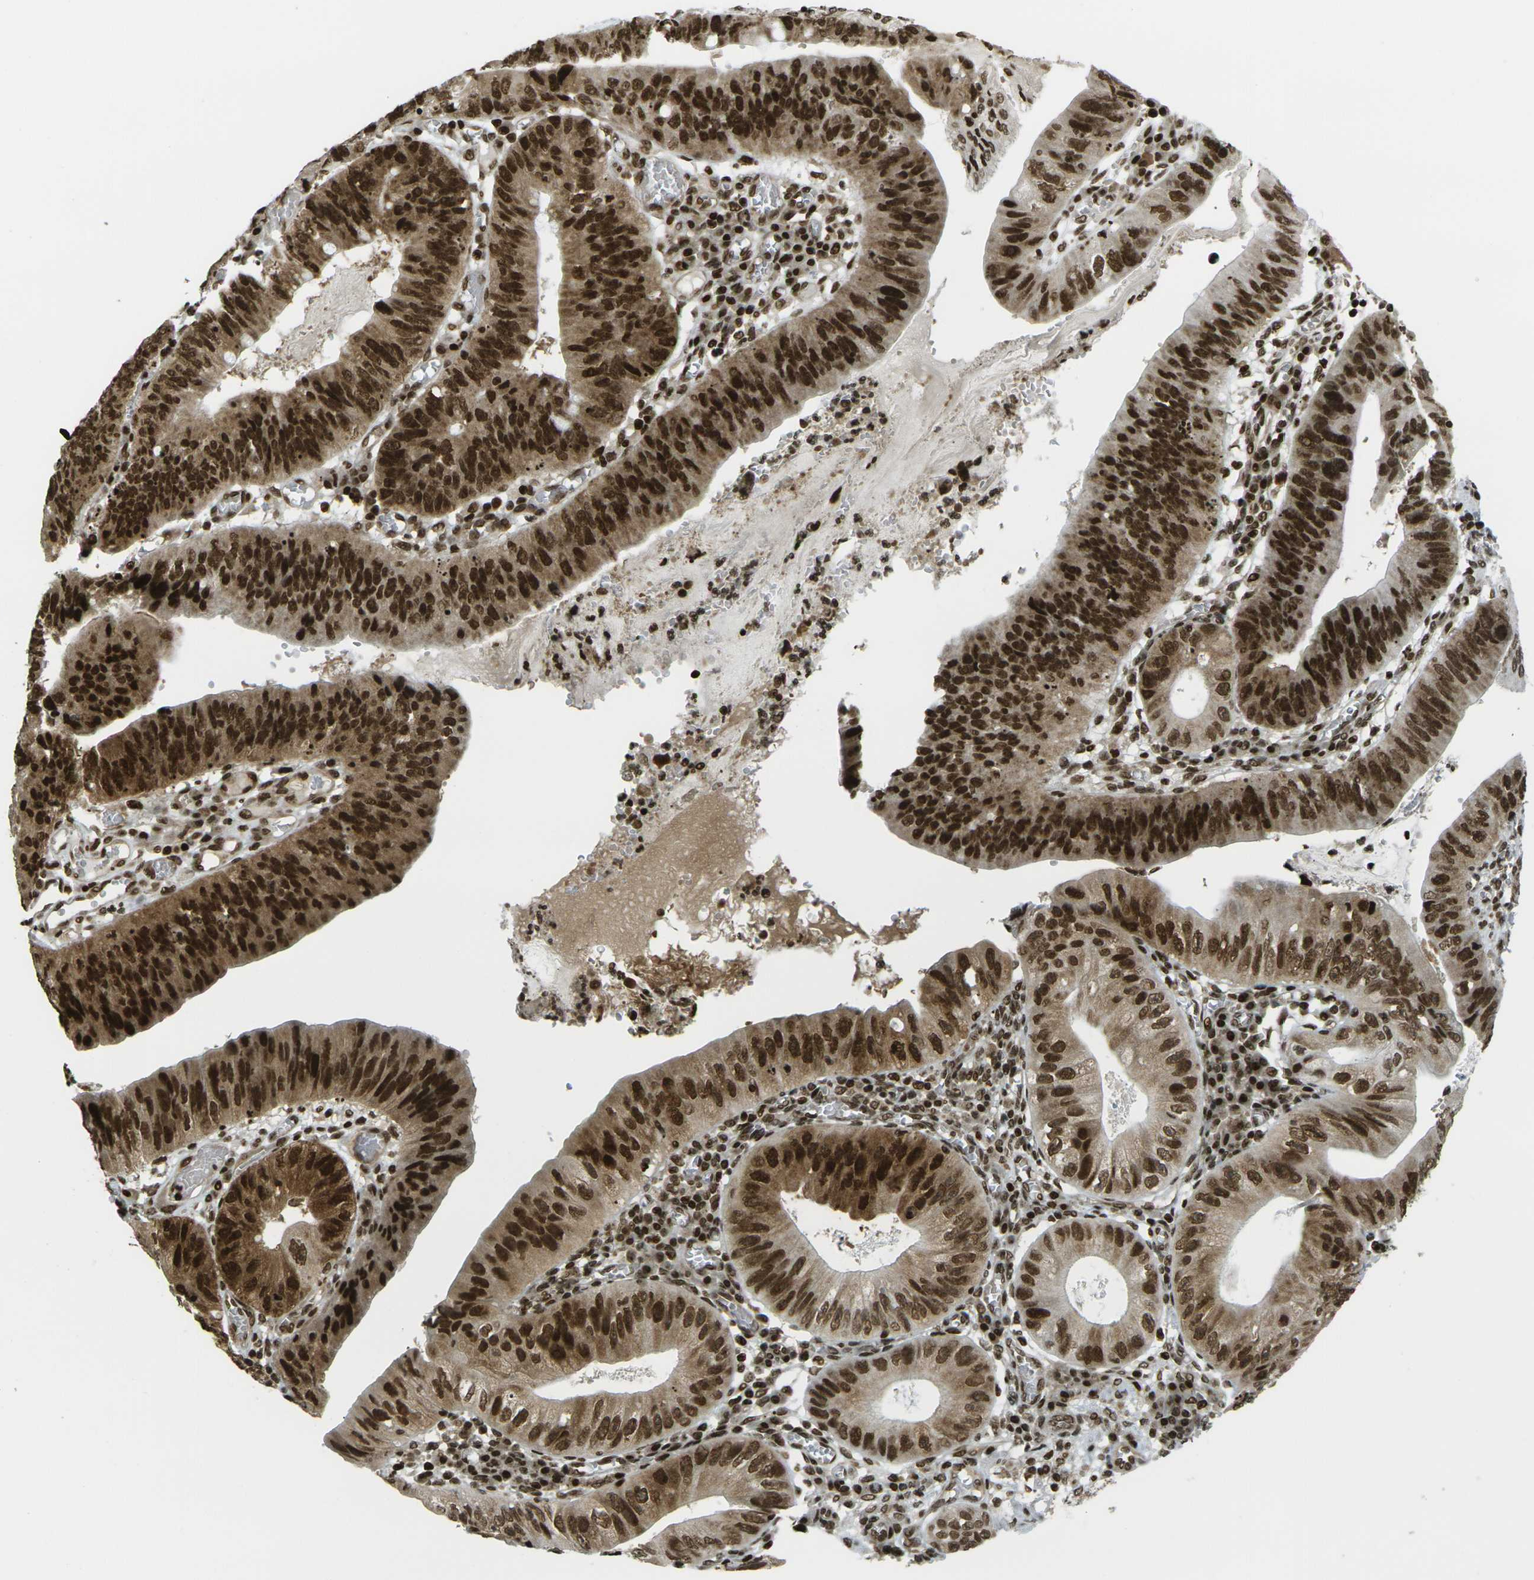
{"staining": {"intensity": "strong", "quantity": ">75%", "location": "cytoplasmic/membranous,nuclear"}, "tissue": "stomach cancer", "cell_type": "Tumor cells", "image_type": "cancer", "snomed": [{"axis": "morphology", "description": "Adenocarcinoma, NOS"}, {"axis": "topography", "description": "Stomach"}], "caption": "Immunohistochemical staining of stomach adenocarcinoma demonstrates high levels of strong cytoplasmic/membranous and nuclear positivity in approximately >75% of tumor cells. (DAB IHC, brown staining for protein, blue staining for nuclei).", "gene": "RUVBL2", "patient": {"sex": "male", "age": 59}}